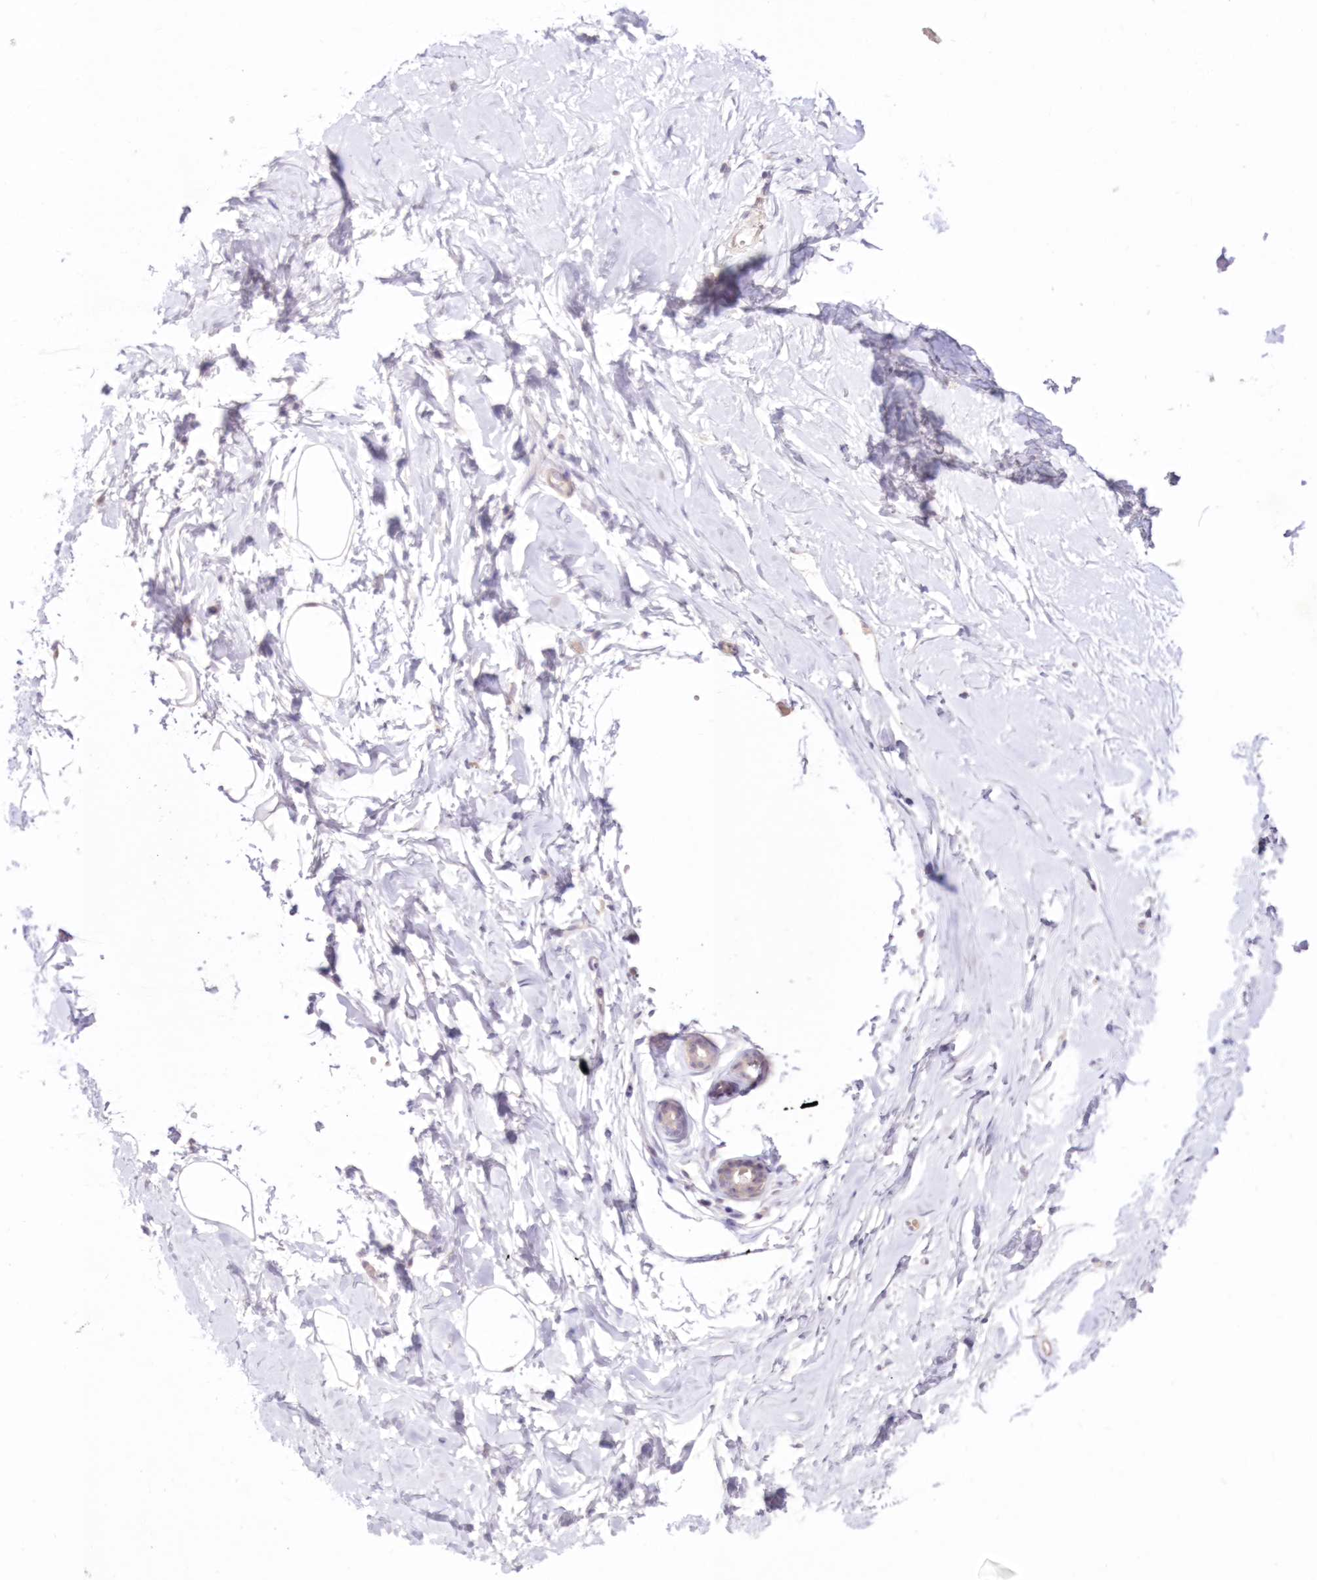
{"staining": {"intensity": "negative", "quantity": "none", "location": "none"}, "tissue": "breast", "cell_type": "Adipocytes", "image_type": "normal", "snomed": [{"axis": "morphology", "description": "Normal tissue, NOS"}, {"axis": "morphology", "description": "Adenoma, NOS"}, {"axis": "topography", "description": "Breast"}], "caption": "High power microscopy micrograph of an immunohistochemistry (IHC) photomicrograph of benign breast, revealing no significant expression in adipocytes. (Immunohistochemistry, brightfield microscopy, high magnification).", "gene": "NEU4", "patient": {"sex": "female", "age": 23}}